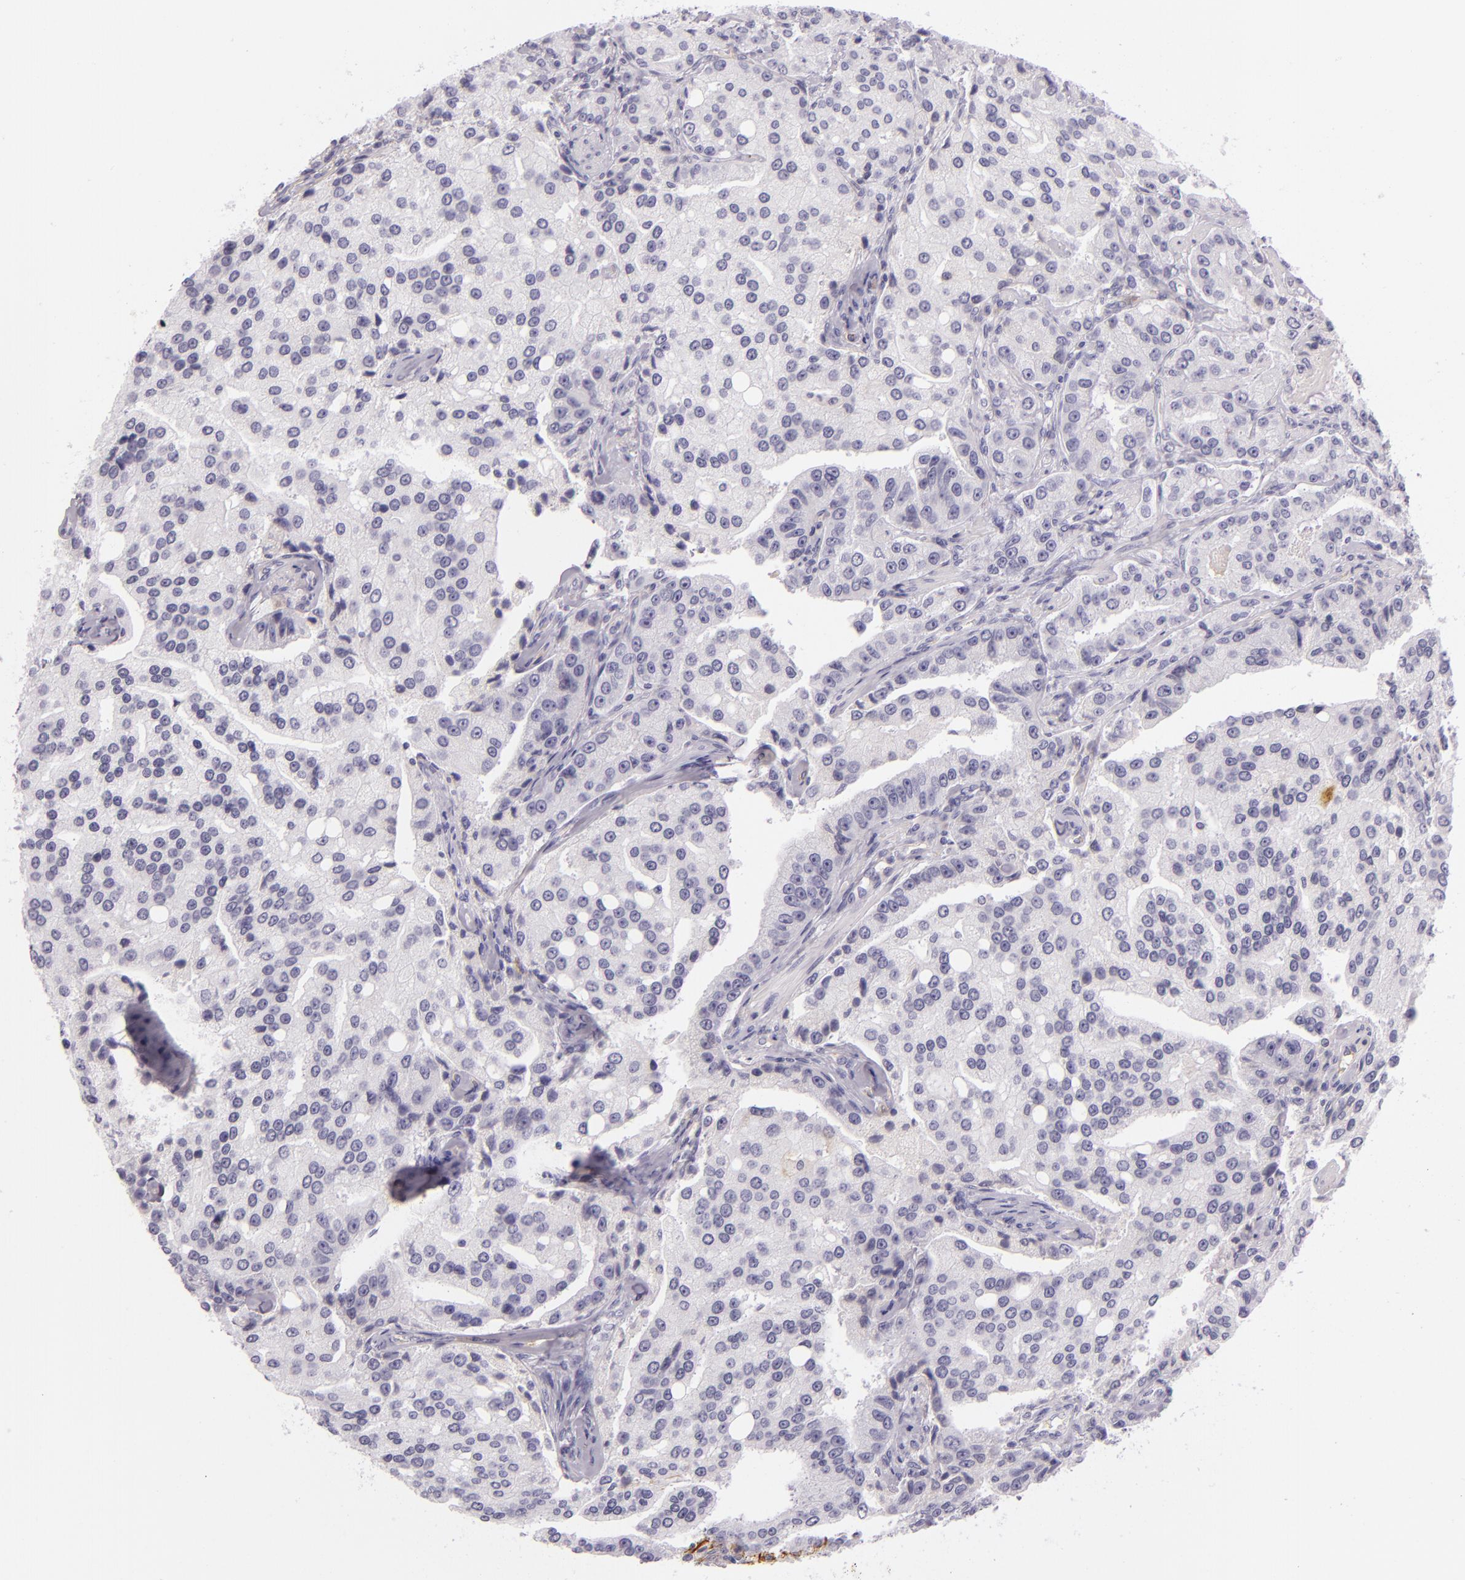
{"staining": {"intensity": "negative", "quantity": "none", "location": "none"}, "tissue": "prostate cancer", "cell_type": "Tumor cells", "image_type": "cancer", "snomed": [{"axis": "morphology", "description": "Adenocarcinoma, Medium grade"}, {"axis": "topography", "description": "Prostate"}], "caption": "Prostate medium-grade adenocarcinoma was stained to show a protein in brown. There is no significant expression in tumor cells.", "gene": "ICAM1", "patient": {"sex": "male", "age": 72}}